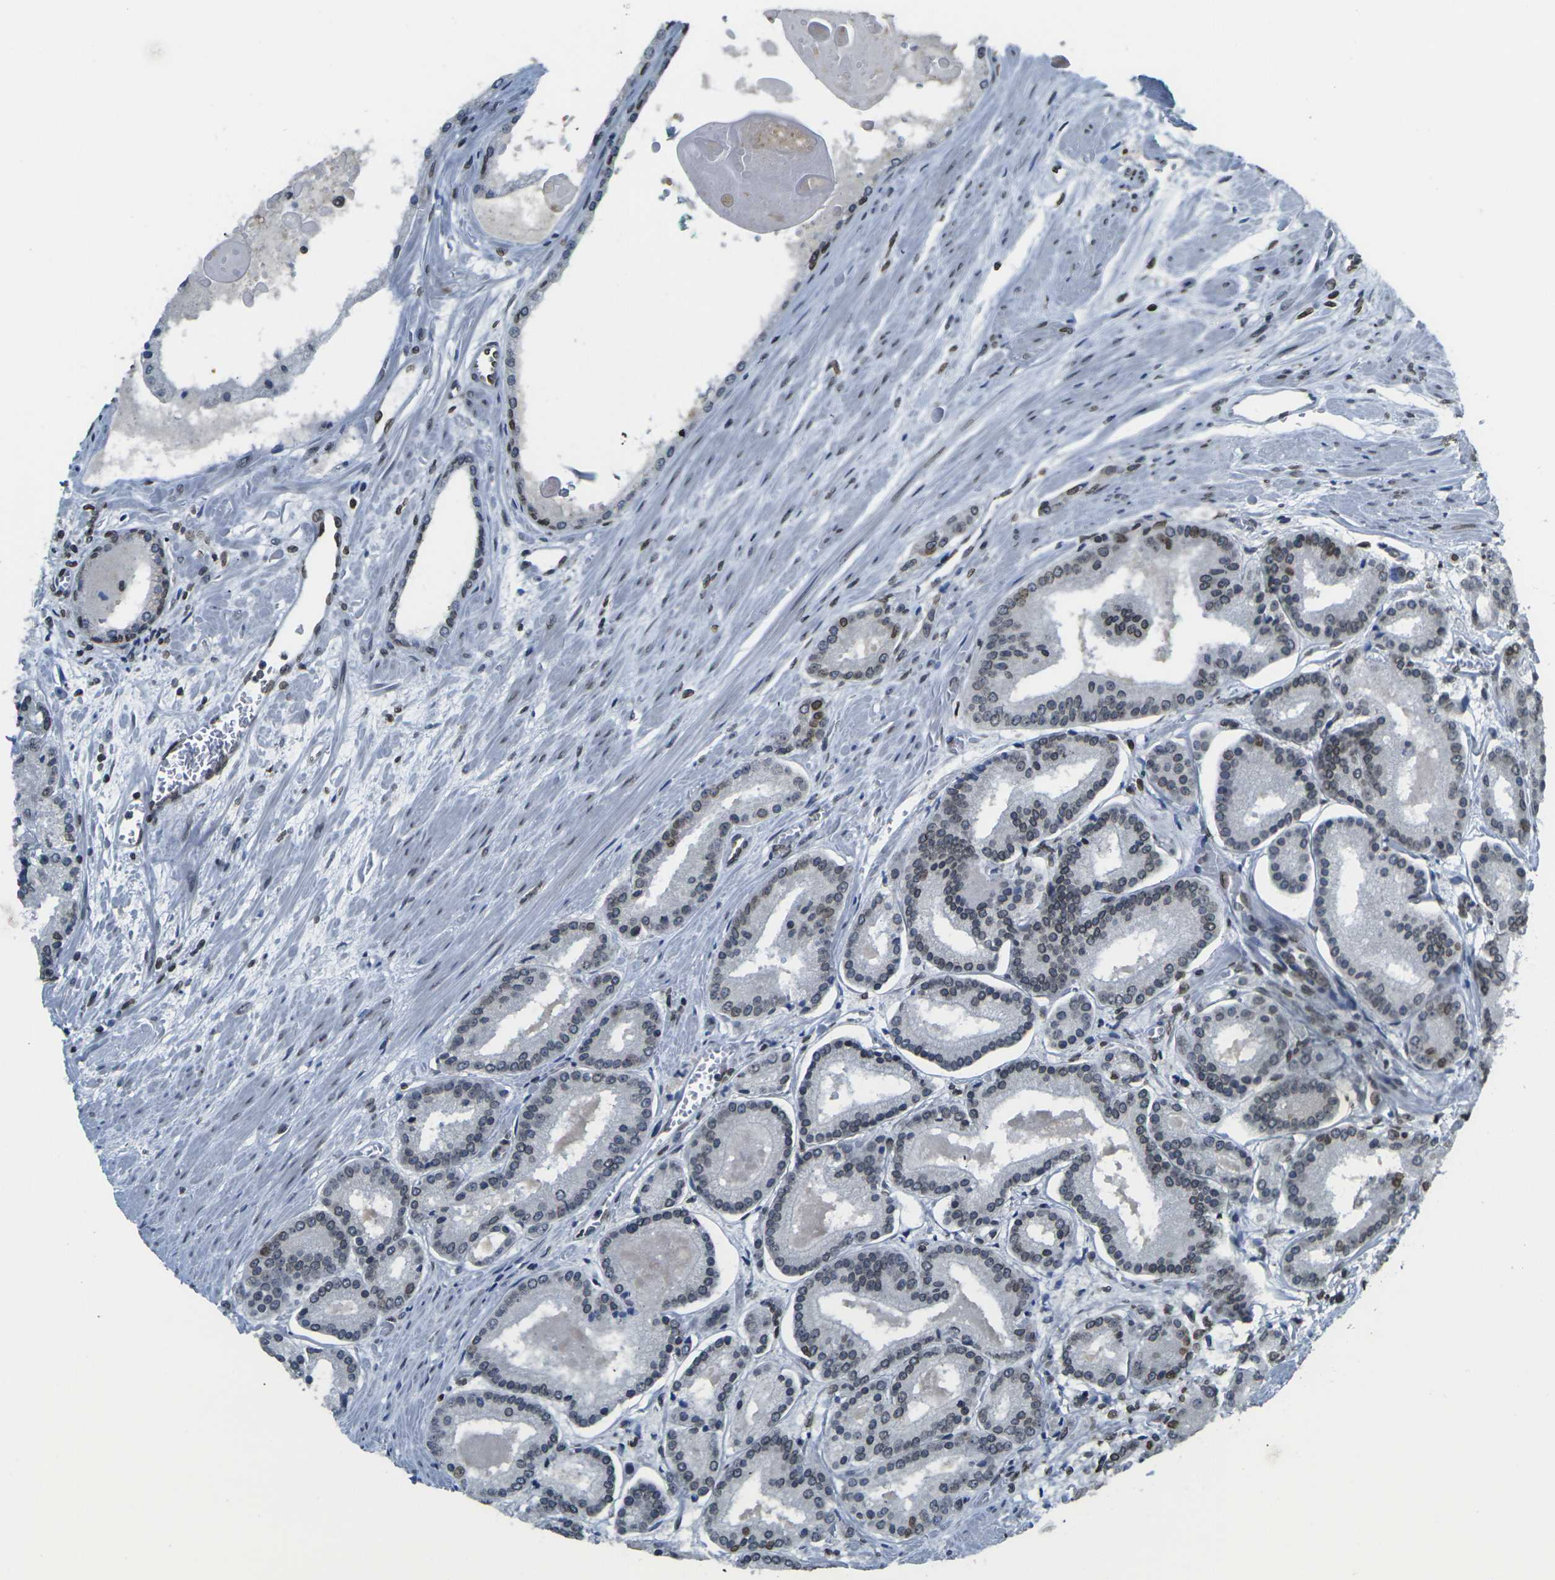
{"staining": {"intensity": "moderate", "quantity": "<25%", "location": "cytoplasmic/membranous,nuclear"}, "tissue": "prostate cancer", "cell_type": "Tumor cells", "image_type": "cancer", "snomed": [{"axis": "morphology", "description": "Adenocarcinoma, Low grade"}, {"axis": "topography", "description": "Prostate"}], "caption": "Protein expression by IHC shows moderate cytoplasmic/membranous and nuclear staining in approximately <25% of tumor cells in prostate cancer (low-grade adenocarcinoma). Nuclei are stained in blue.", "gene": "BRDT", "patient": {"sex": "male", "age": 59}}